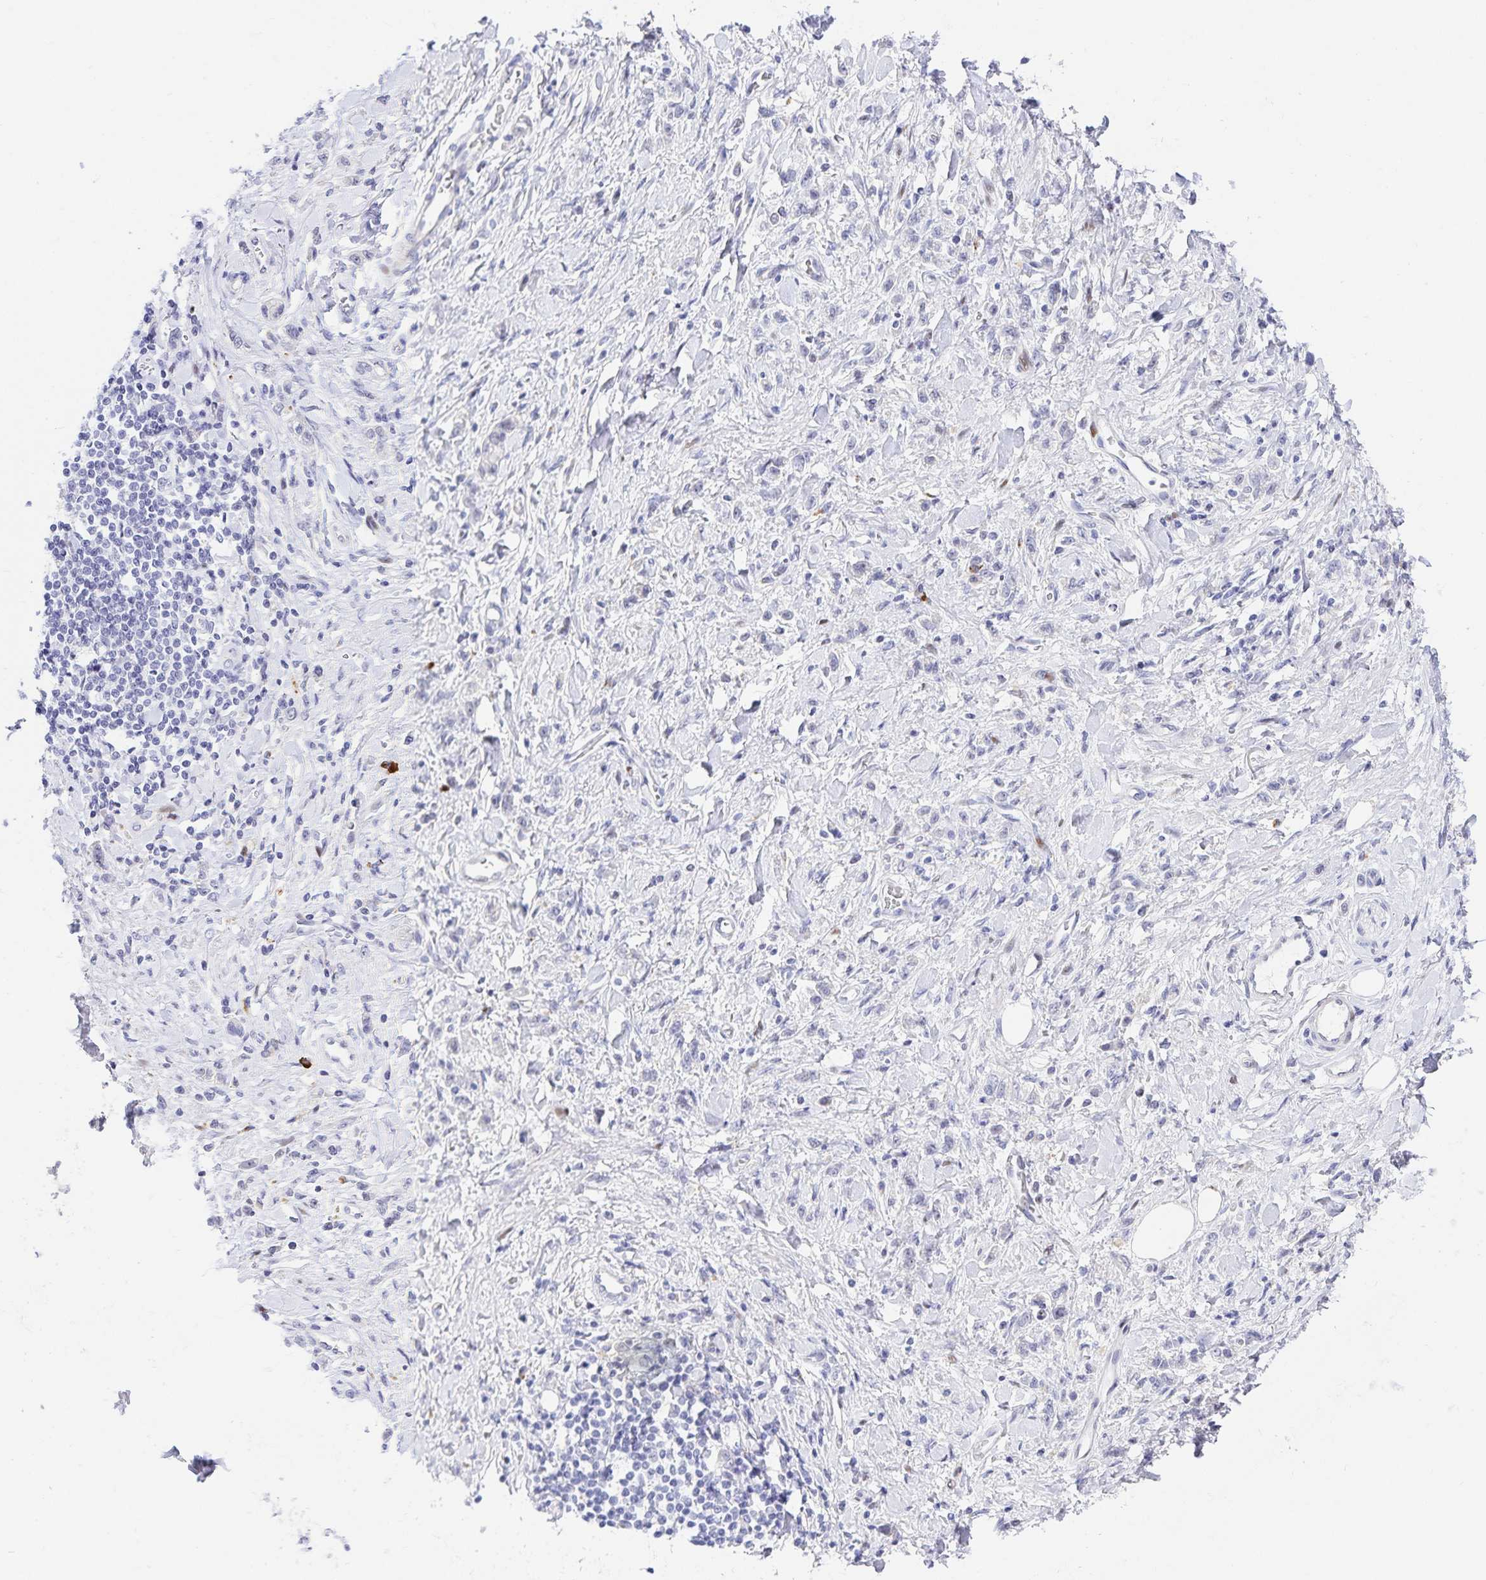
{"staining": {"intensity": "negative", "quantity": "none", "location": "none"}, "tissue": "stomach cancer", "cell_type": "Tumor cells", "image_type": "cancer", "snomed": [{"axis": "morphology", "description": "Adenocarcinoma, NOS"}, {"axis": "topography", "description": "Stomach"}], "caption": "Tumor cells show no significant protein positivity in adenocarcinoma (stomach). (Stains: DAB IHC with hematoxylin counter stain, Microscopy: brightfield microscopy at high magnification).", "gene": "KBTBD13", "patient": {"sex": "male", "age": 77}}